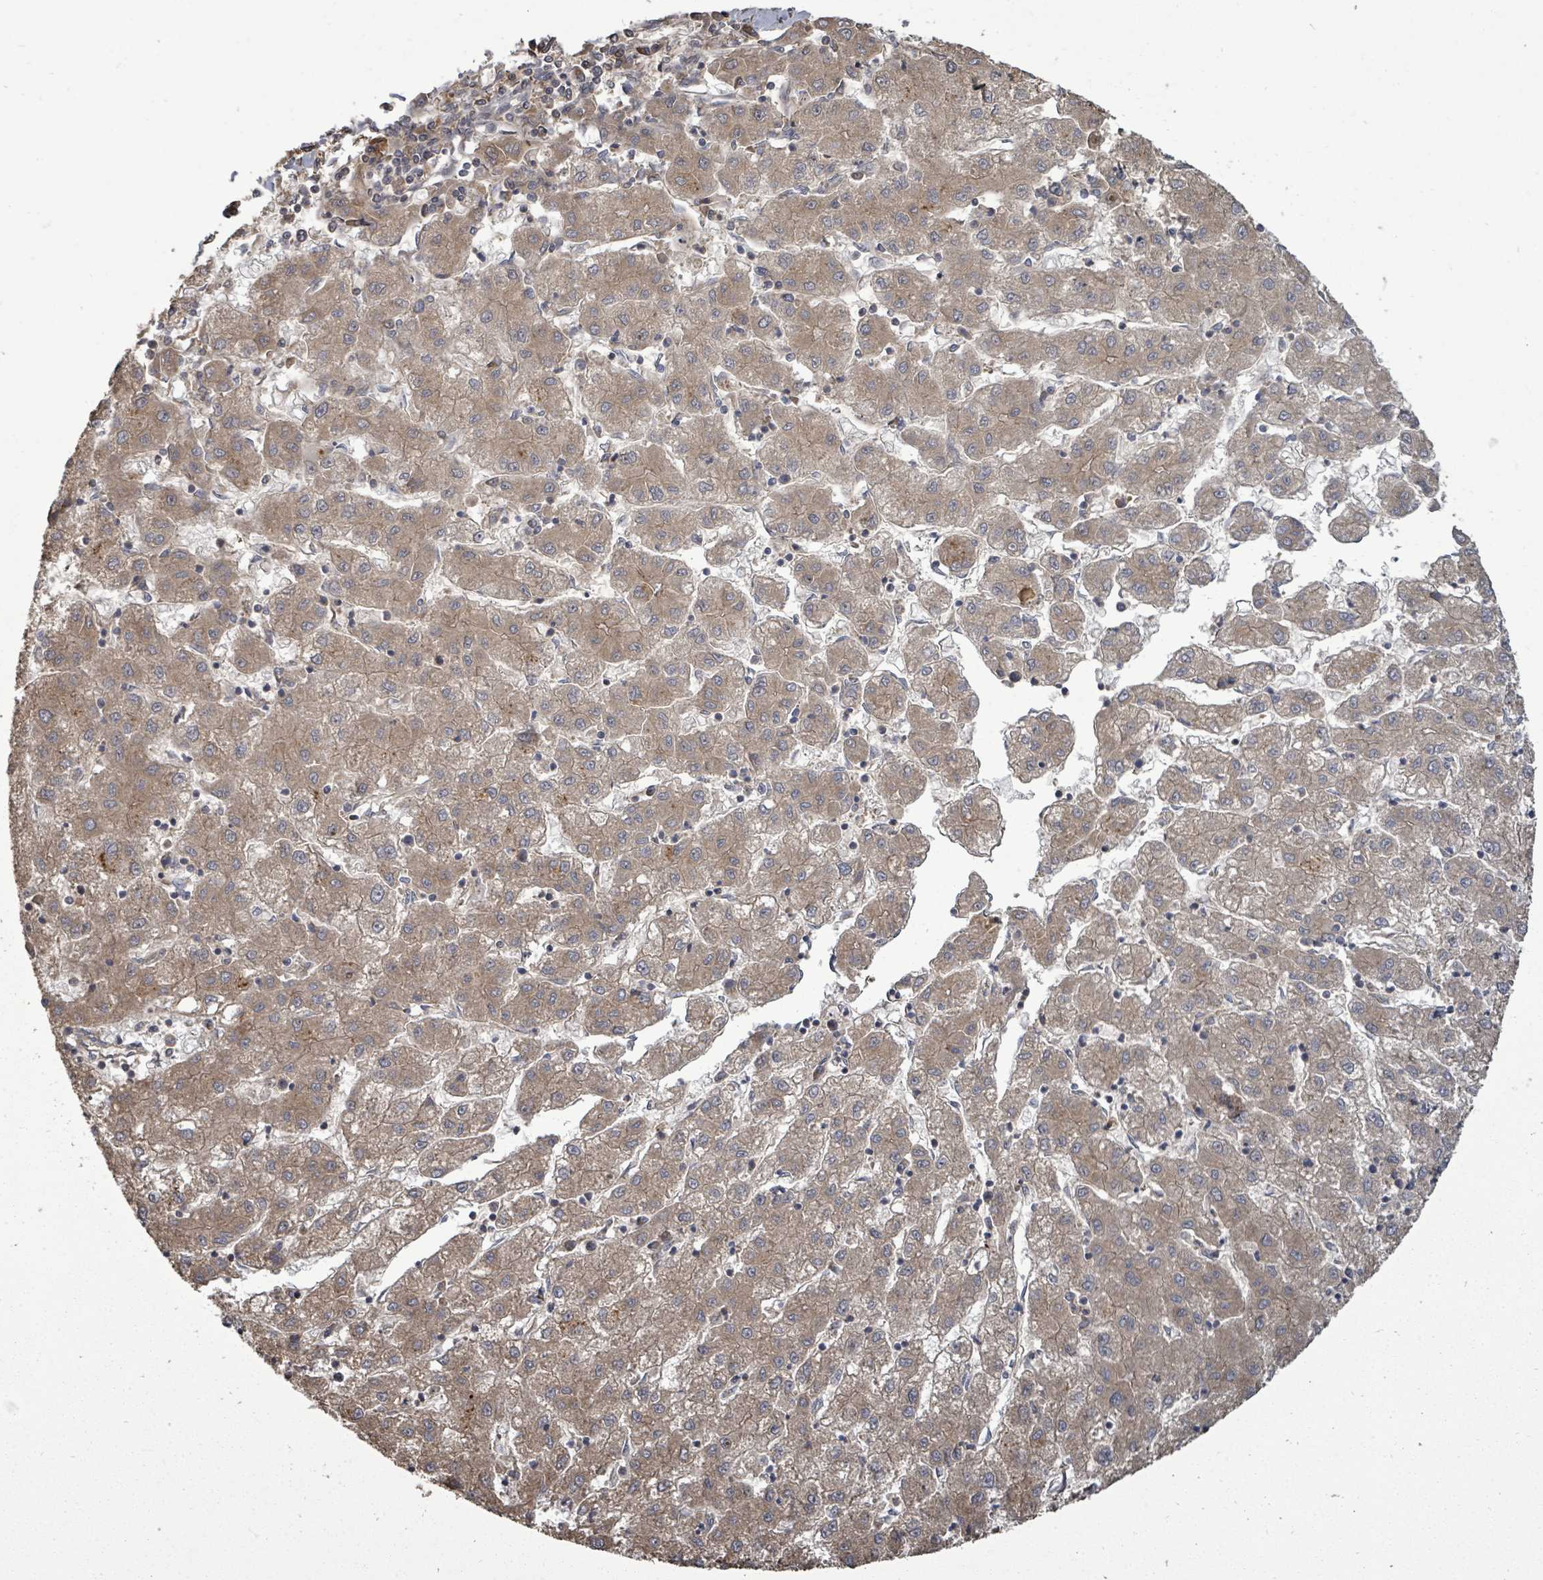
{"staining": {"intensity": "moderate", "quantity": ">75%", "location": "cytoplasmic/membranous"}, "tissue": "liver cancer", "cell_type": "Tumor cells", "image_type": "cancer", "snomed": [{"axis": "morphology", "description": "Carcinoma, Hepatocellular, NOS"}, {"axis": "topography", "description": "Liver"}], "caption": "Immunohistochemical staining of human liver cancer (hepatocellular carcinoma) demonstrates moderate cytoplasmic/membranous protein positivity in about >75% of tumor cells. (Brightfield microscopy of DAB IHC at high magnification).", "gene": "EIF3C", "patient": {"sex": "male", "age": 72}}